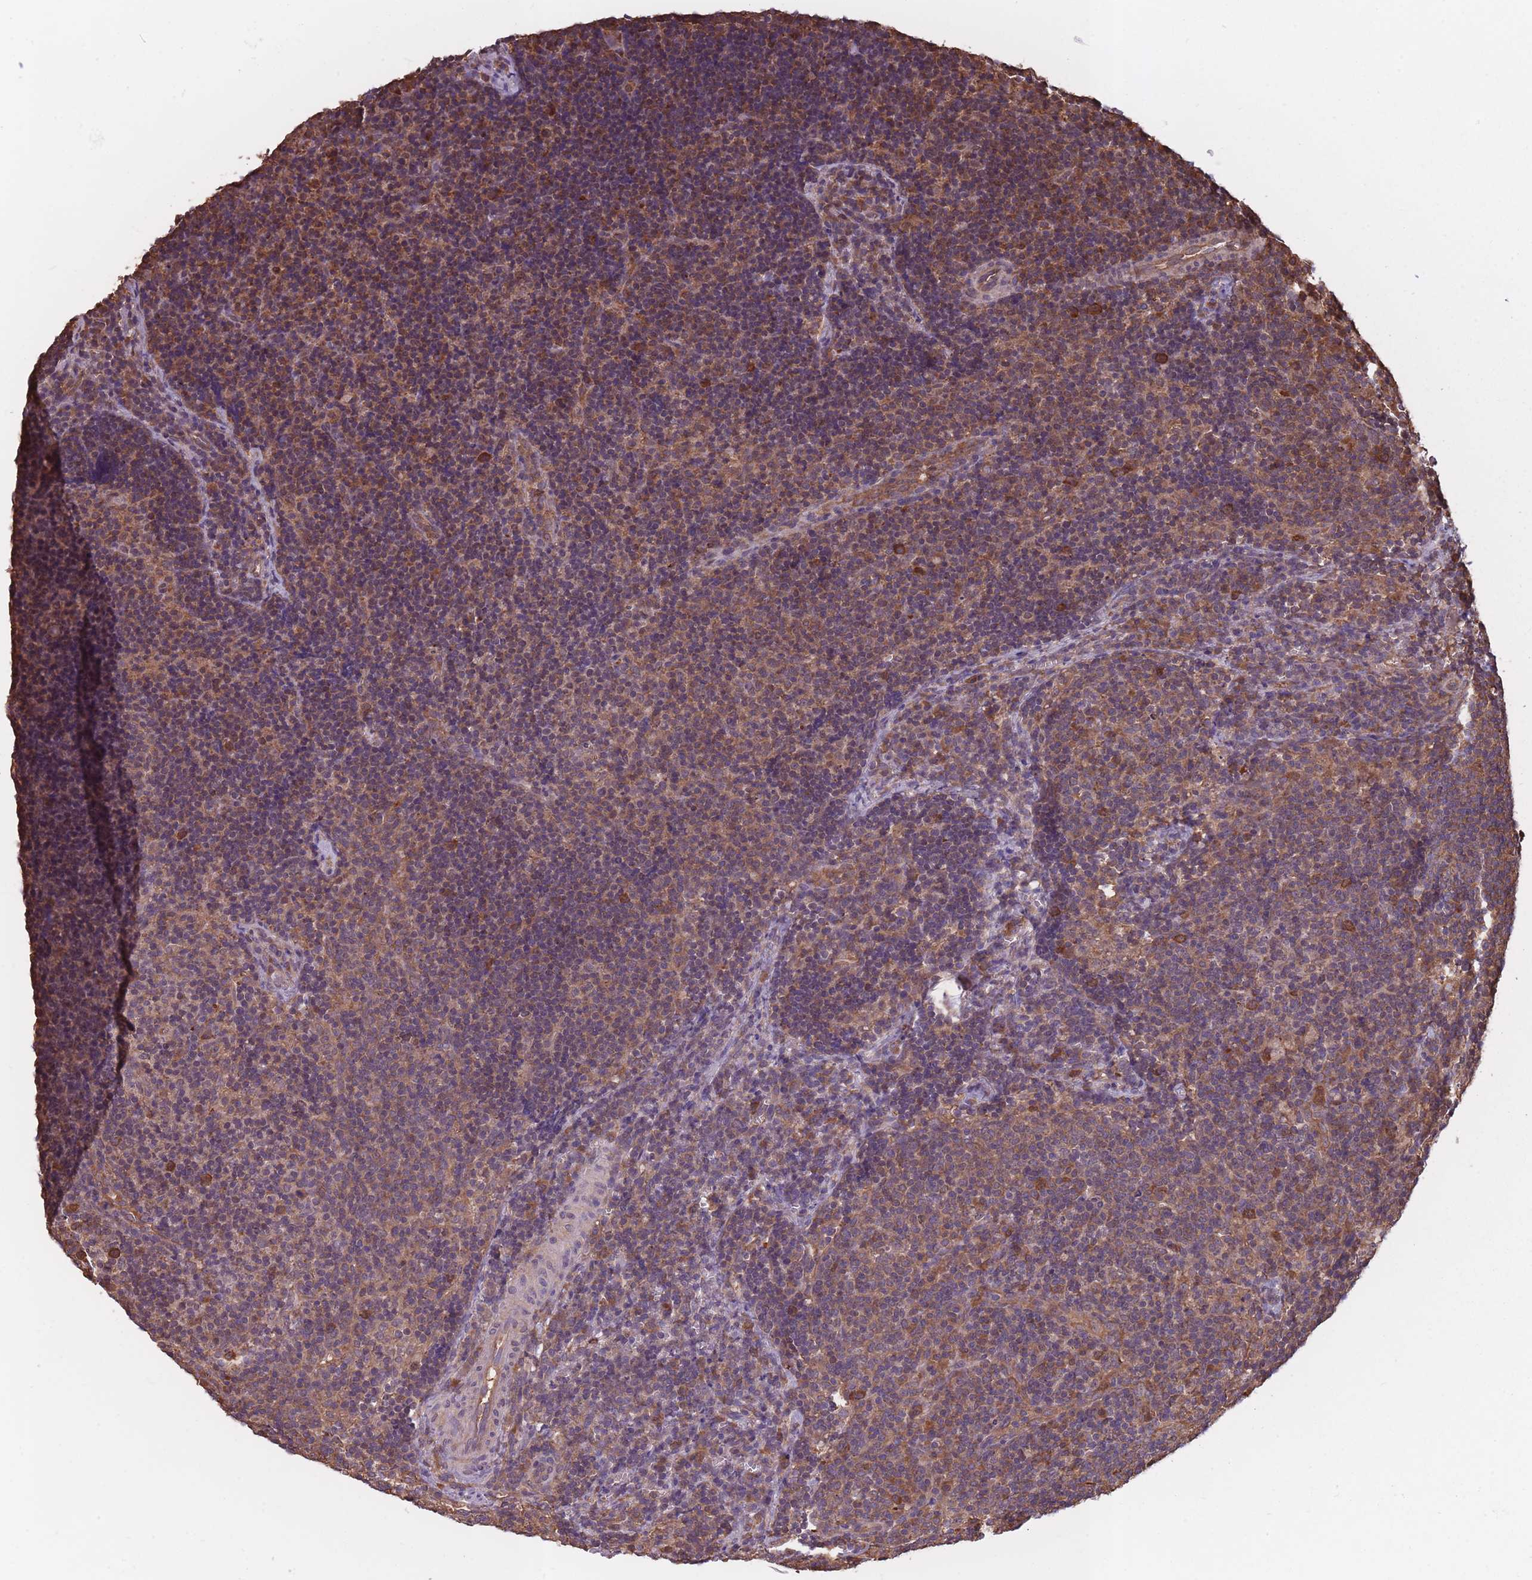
{"staining": {"intensity": "moderate", "quantity": "25%-75%", "location": "cytoplasmic/membranous"}, "tissue": "lymph node", "cell_type": "Germinal center cells", "image_type": "normal", "snomed": [{"axis": "morphology", "description": "Normal tissue, NOS"}, {"axis": "topography", "description": "Lymph node"}], "caption": "Lymph node stained for a protein (brown) displays moderate cytoplasmic/membranous positive expression in about 25%-75% of germinal center cells.", "gene": "ARL13B", "patient": {"sex": "female", "age": 30}}